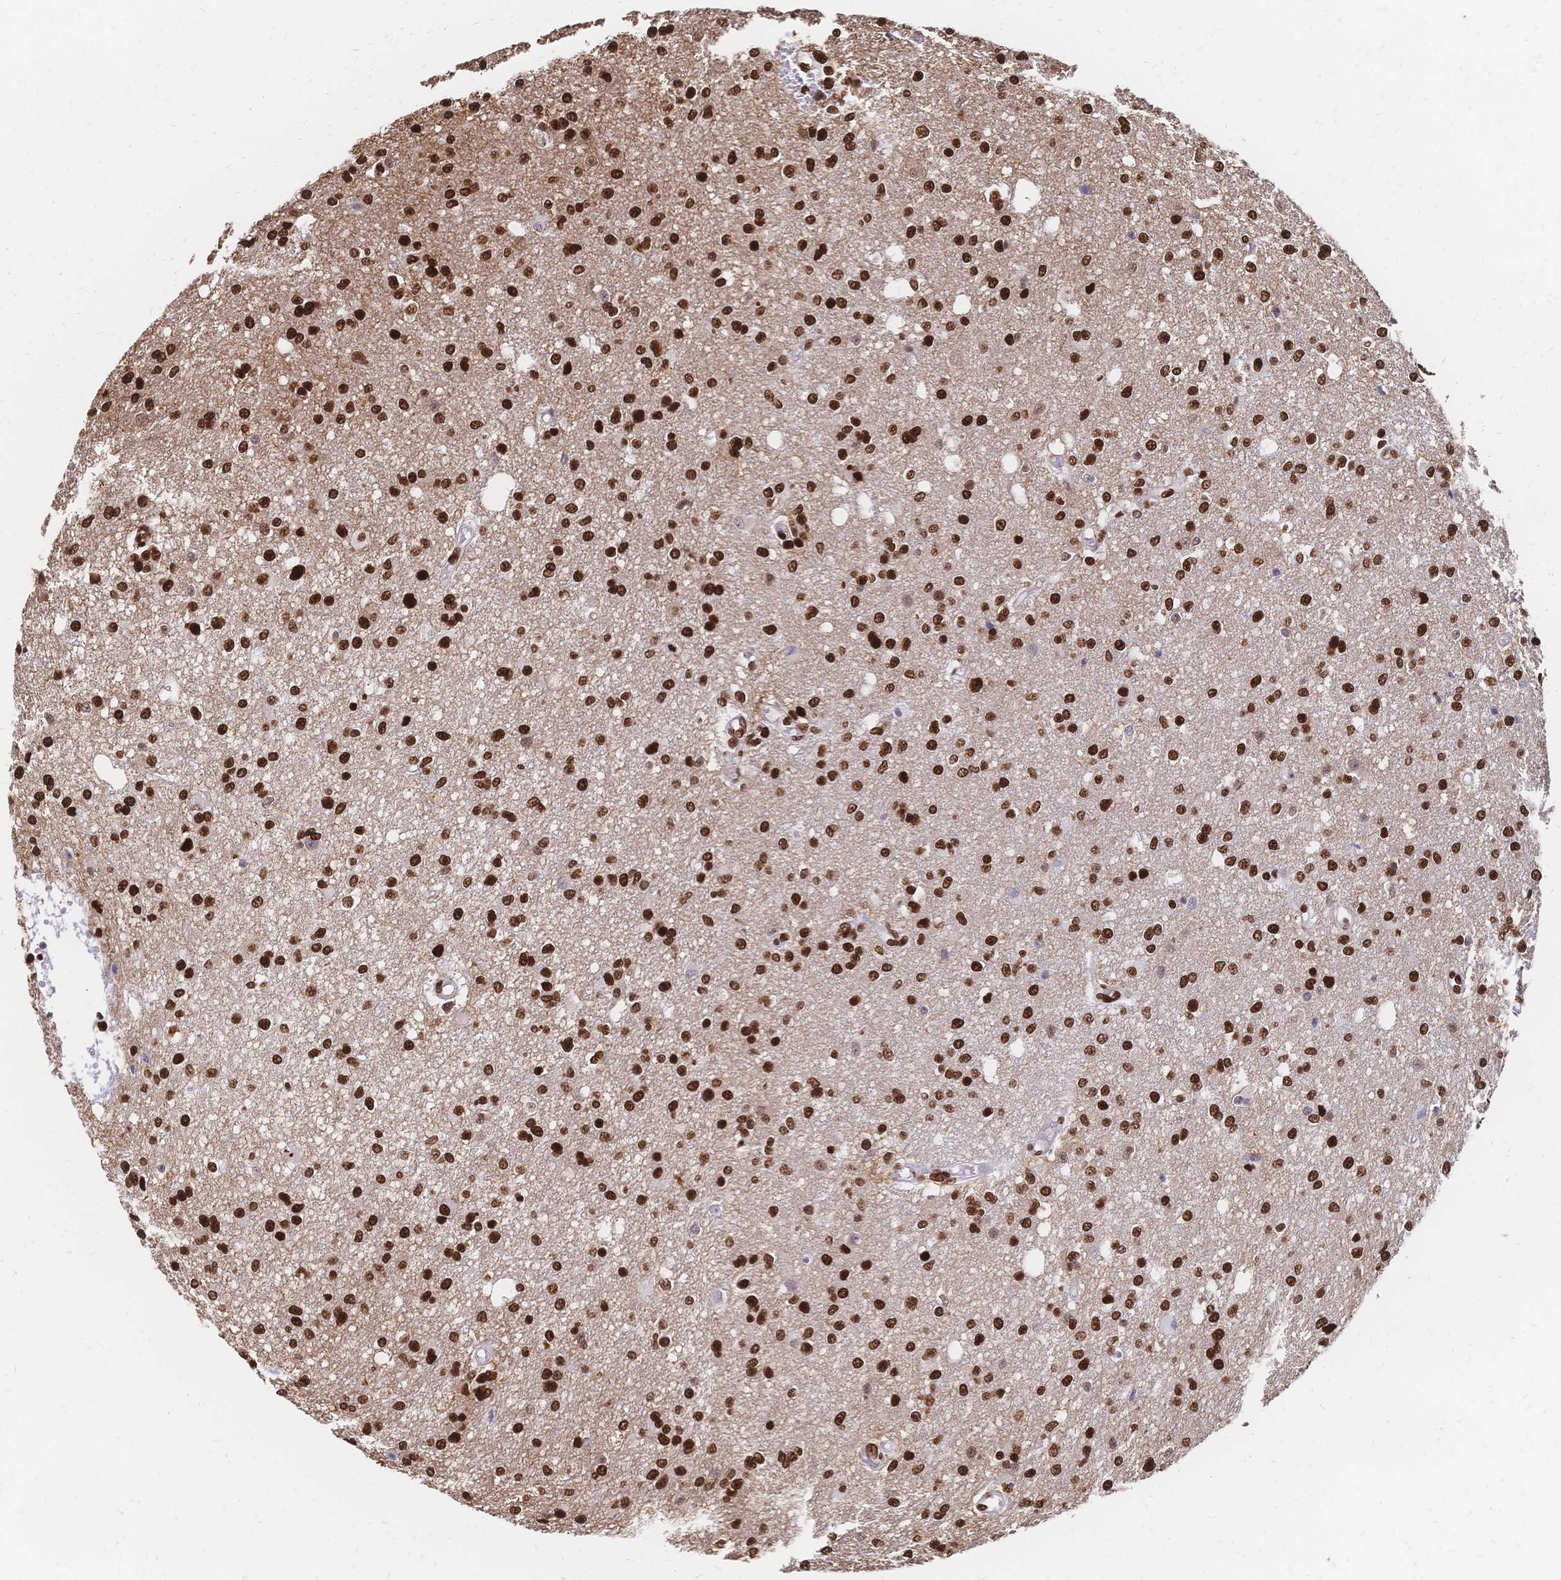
{"staining": {"intensity": "strong", "quantity": ">75%", "location": "nuclear"}, "tissue": "glioma", "cell_type": "Tumor cells", "image_type": "cancer", "snomed": [{"axis": "morphology", "description": "Glioma, malignant, Low grade"}, {"axis": "topography", "description": "Brain"}], "caption": "Protein positivity by IHC reveals strong nuclear expression in about >75% of tumor cells in glioma. The staining is performed using DAB (3,3'-diaminobenzidine) brown chromogen to label protein expression. The nuclei are counter-stained blue using hematoxylin.", "gene": "HDGF", "patient": {"sex": "male", "age": 26}}